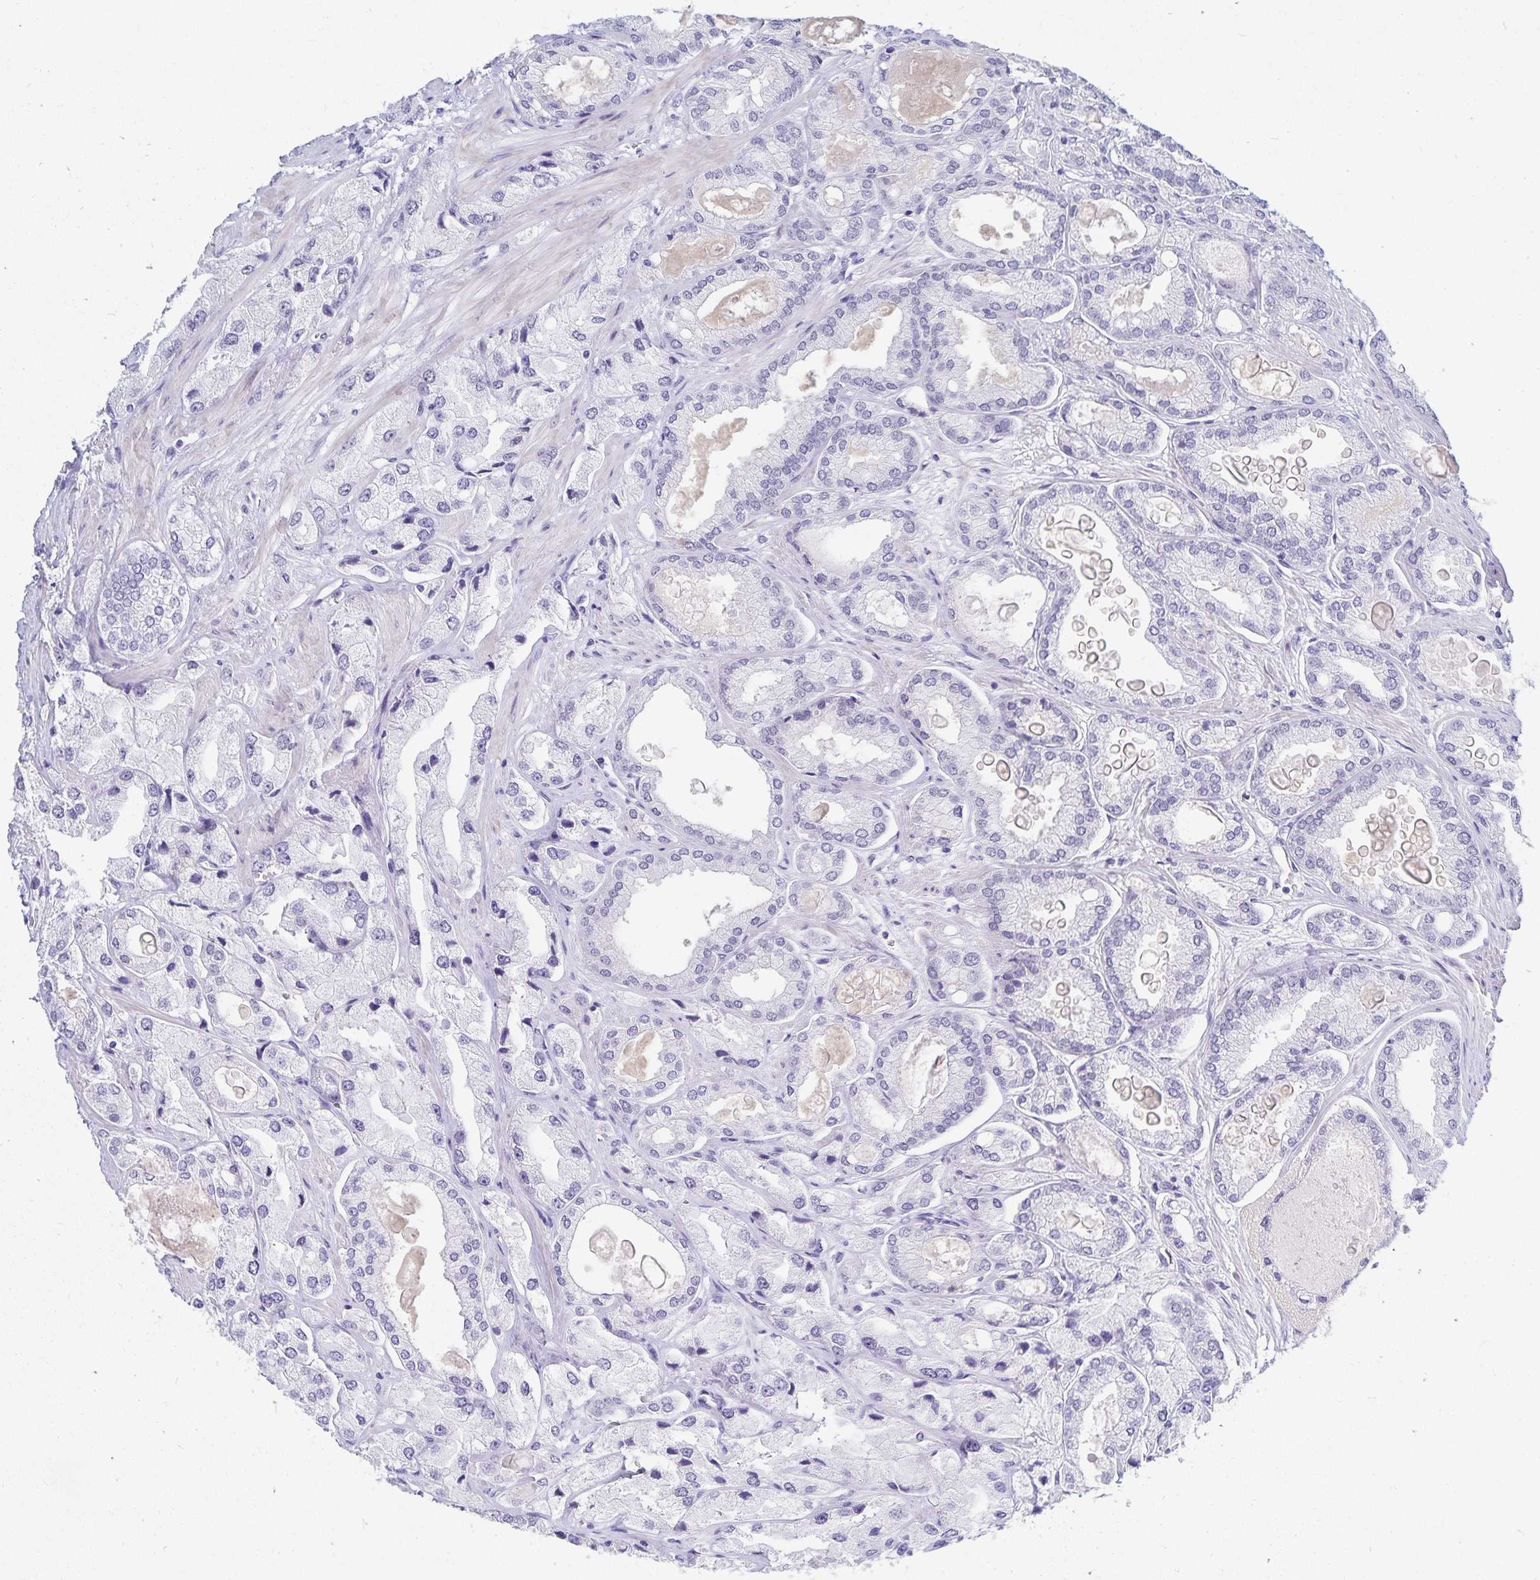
{"staining": {"intensity": "negative", "quantity": "none", "location": "none"}, "tissue": "prostate cancer", "cell_type": "Tumor cells", "image_type": "cancer", "snomed": [{"axis": "morphology", "description": "Adenocarcinoma, High grade"}, {"axis": "topography", "description": "Prostate"}], "caption": "Tumor cells show no significant protein positivity in prostate cancer.", "gene": "HMGB3", "patient": {"sex": "male", "age": 68}}